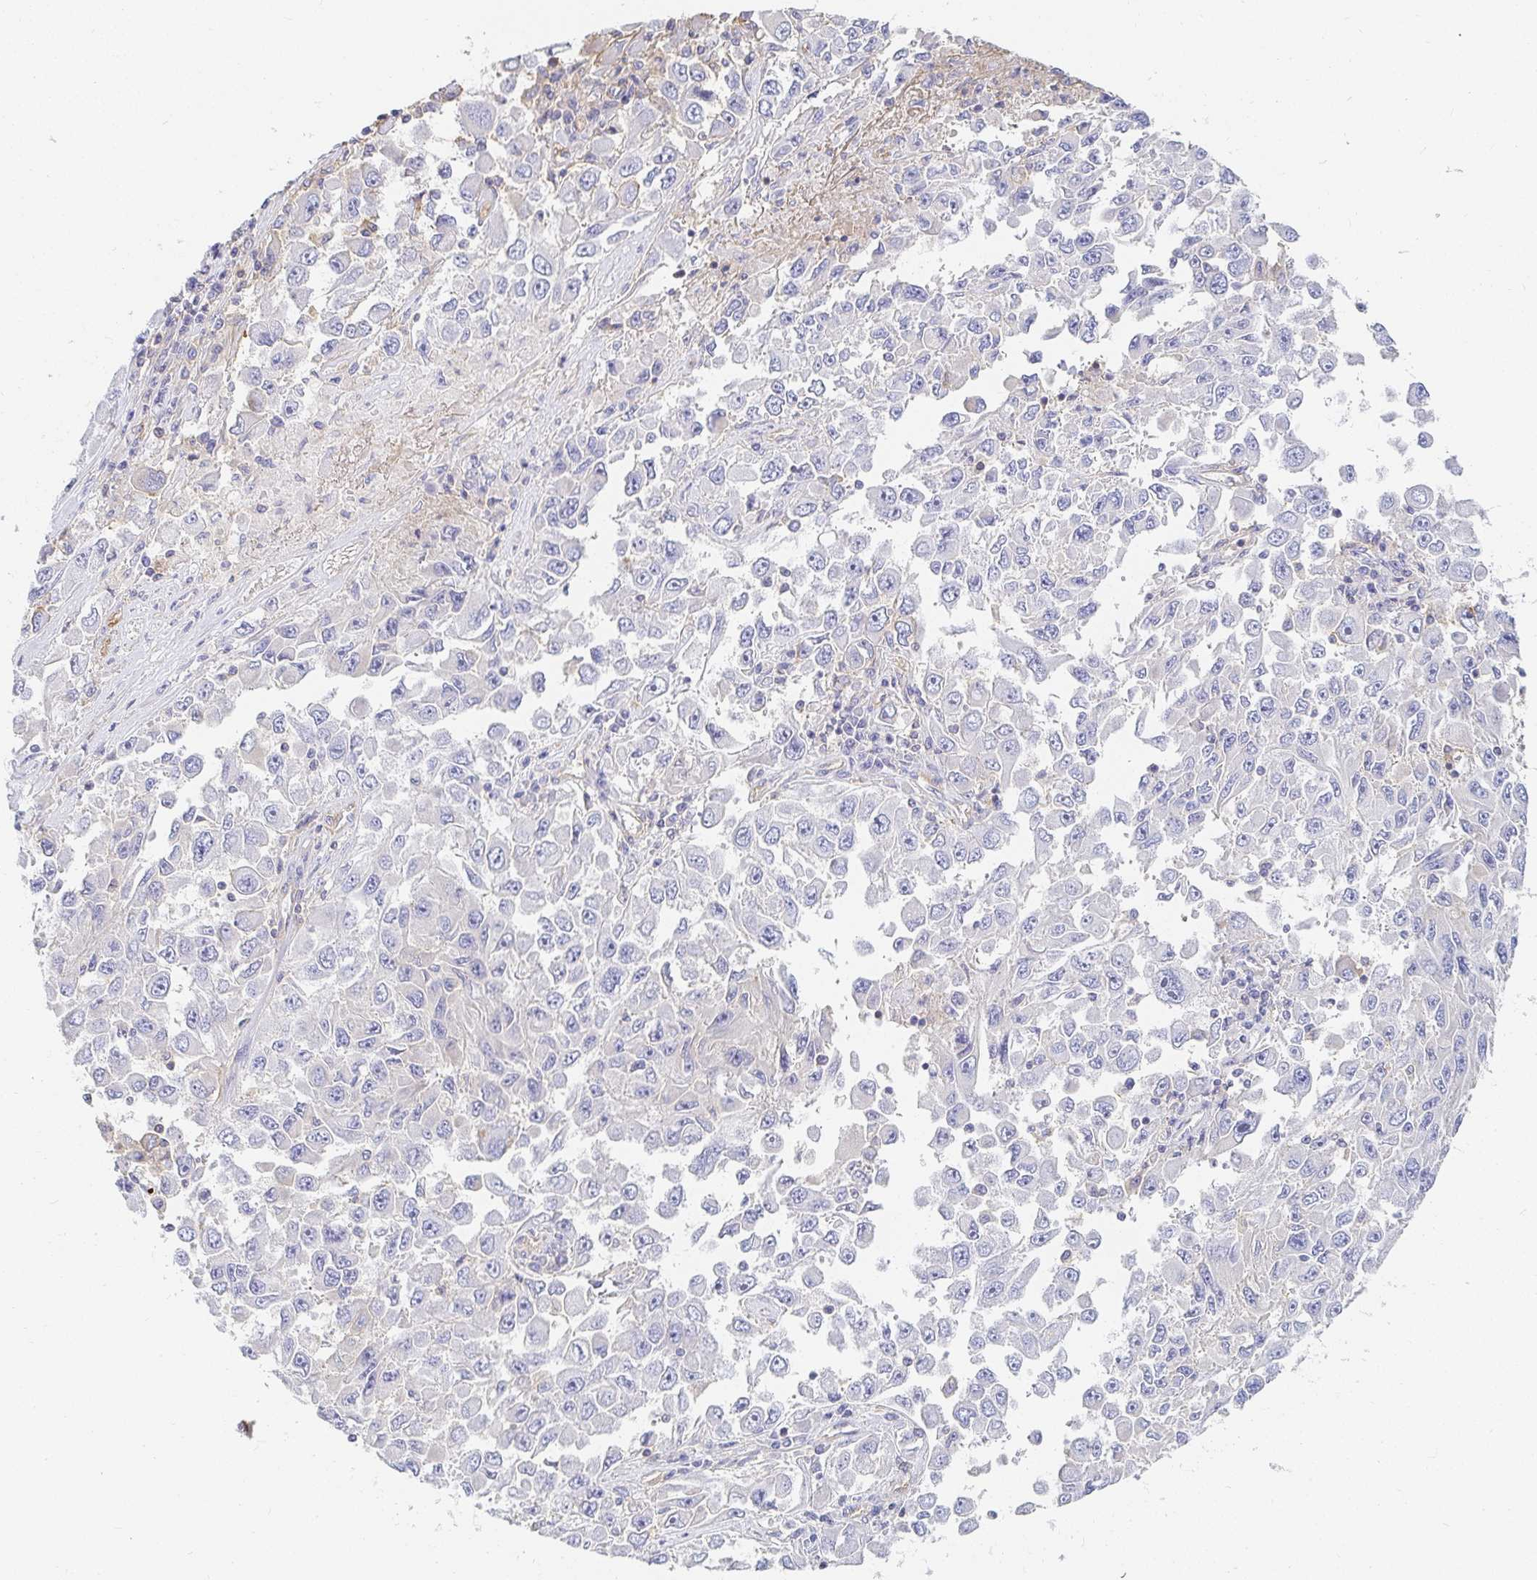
{"staining": {"intensity": "negative", "quantity": "none", "location": "none"}, "tissue": "melanoma", "cell_type": "Tumor cells", "image_type": "cancer", "snomed": [{"axis": "morphology", "description": "Malignant melanoma, Metastatic site"}, {"axis": "topography", "description": "Lymph node"}], "caption": "Malignant melanoma (metastatic site) was stained to show a protein in brown. There is no significant positivity in tumor cells.", "gene": "TSPAN19", "patient": {"sex": "female", "age": 67}}